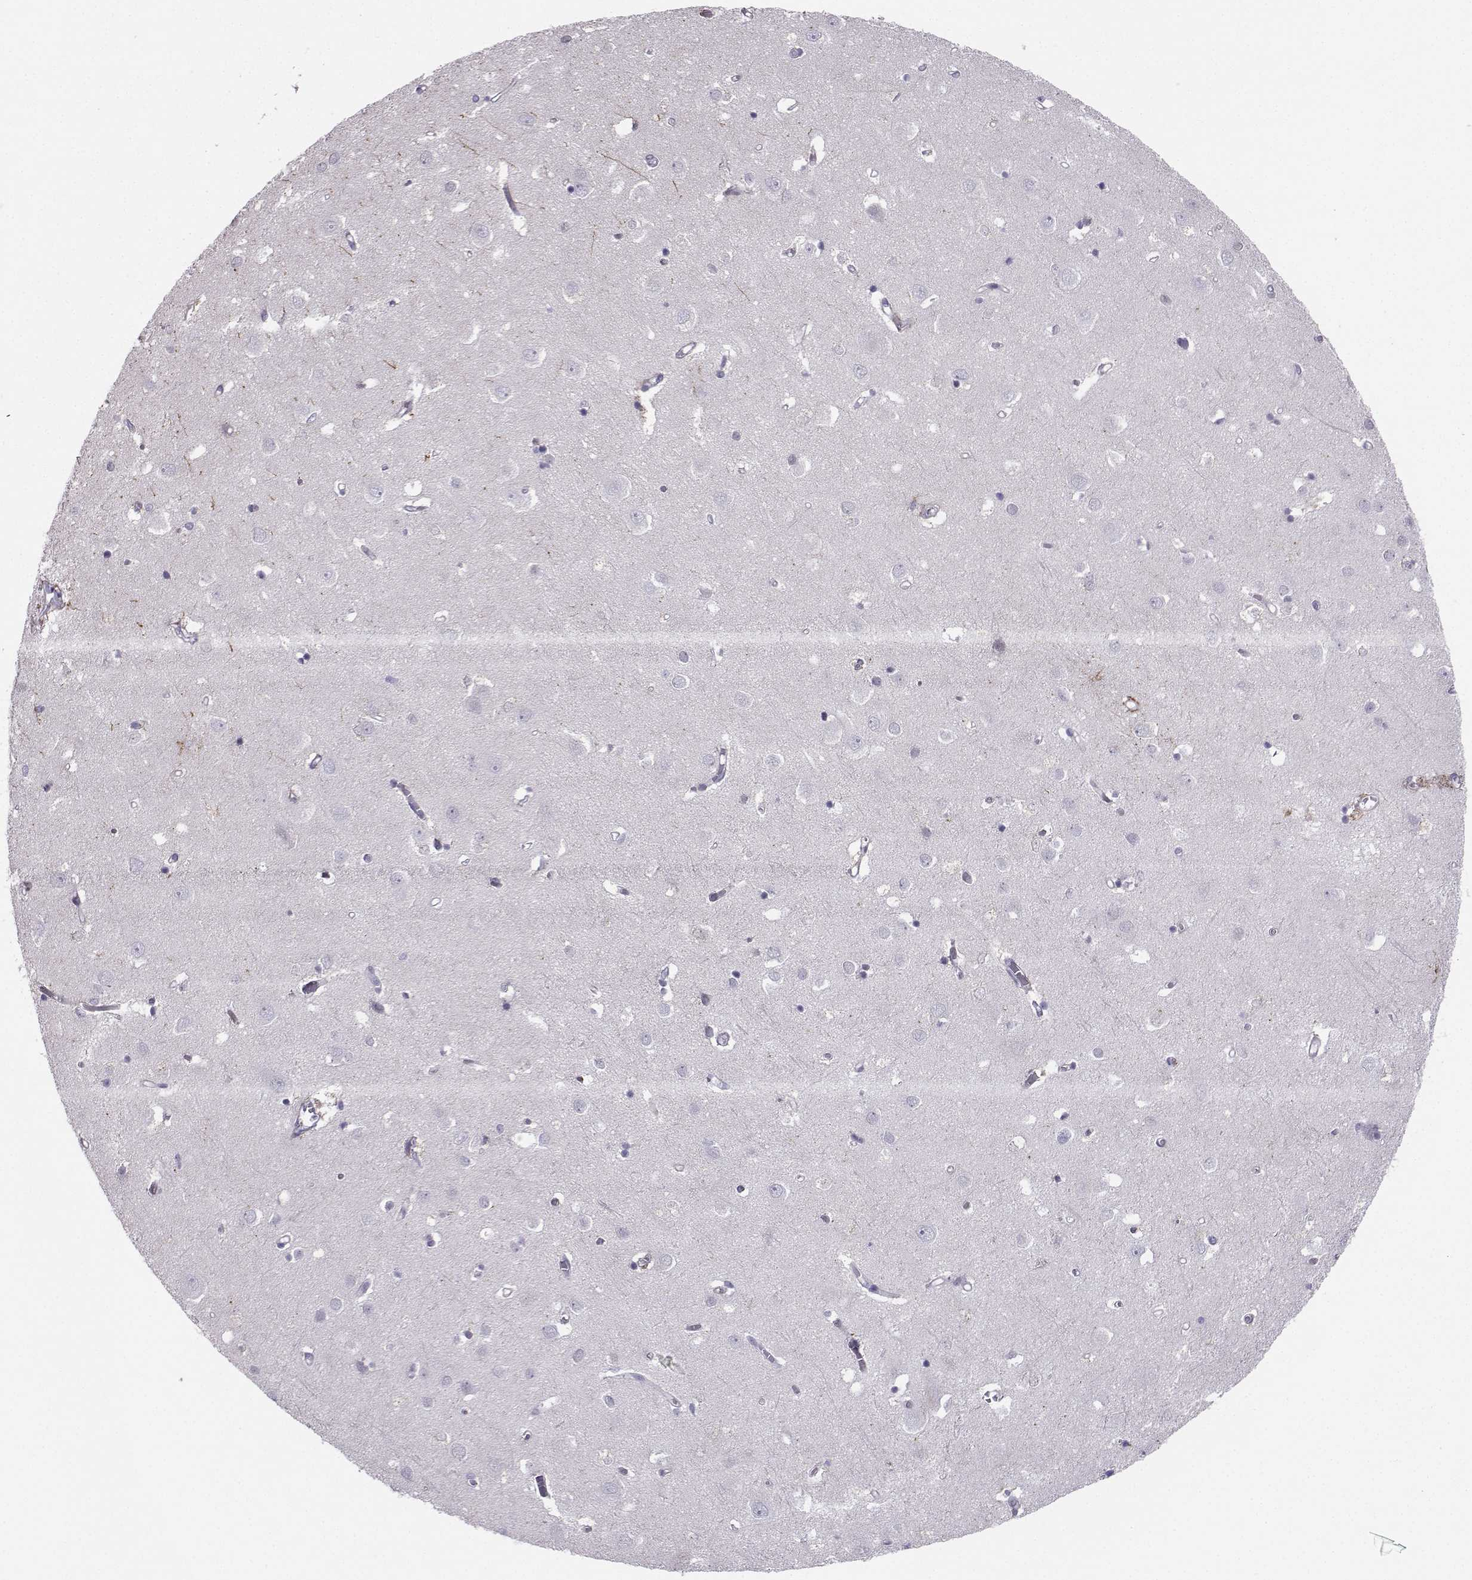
{"staining": {"intensity": "negative", "quantity": "none", "location": "none"}, "tissue": "cerebral cortex", "cell_type": "Endothelial cells", "image_type": "normal", "snomed": [{"axis": "morphology", "description": "Normal tissue, NOS"}, {"axis": "topography", "description": "Cerebral cortex"}], "caption": "Cerebral cortex was stained to show a protein in brown. There is no significant positivity in endothelial cells. (Stains: DAB immunohistochemistry with hematoxylin counter stain, Microscopy: brightfield microscopy at high magnification).", "gene": "DCLK3", "patient": {"sex": "male", "age": 70}}